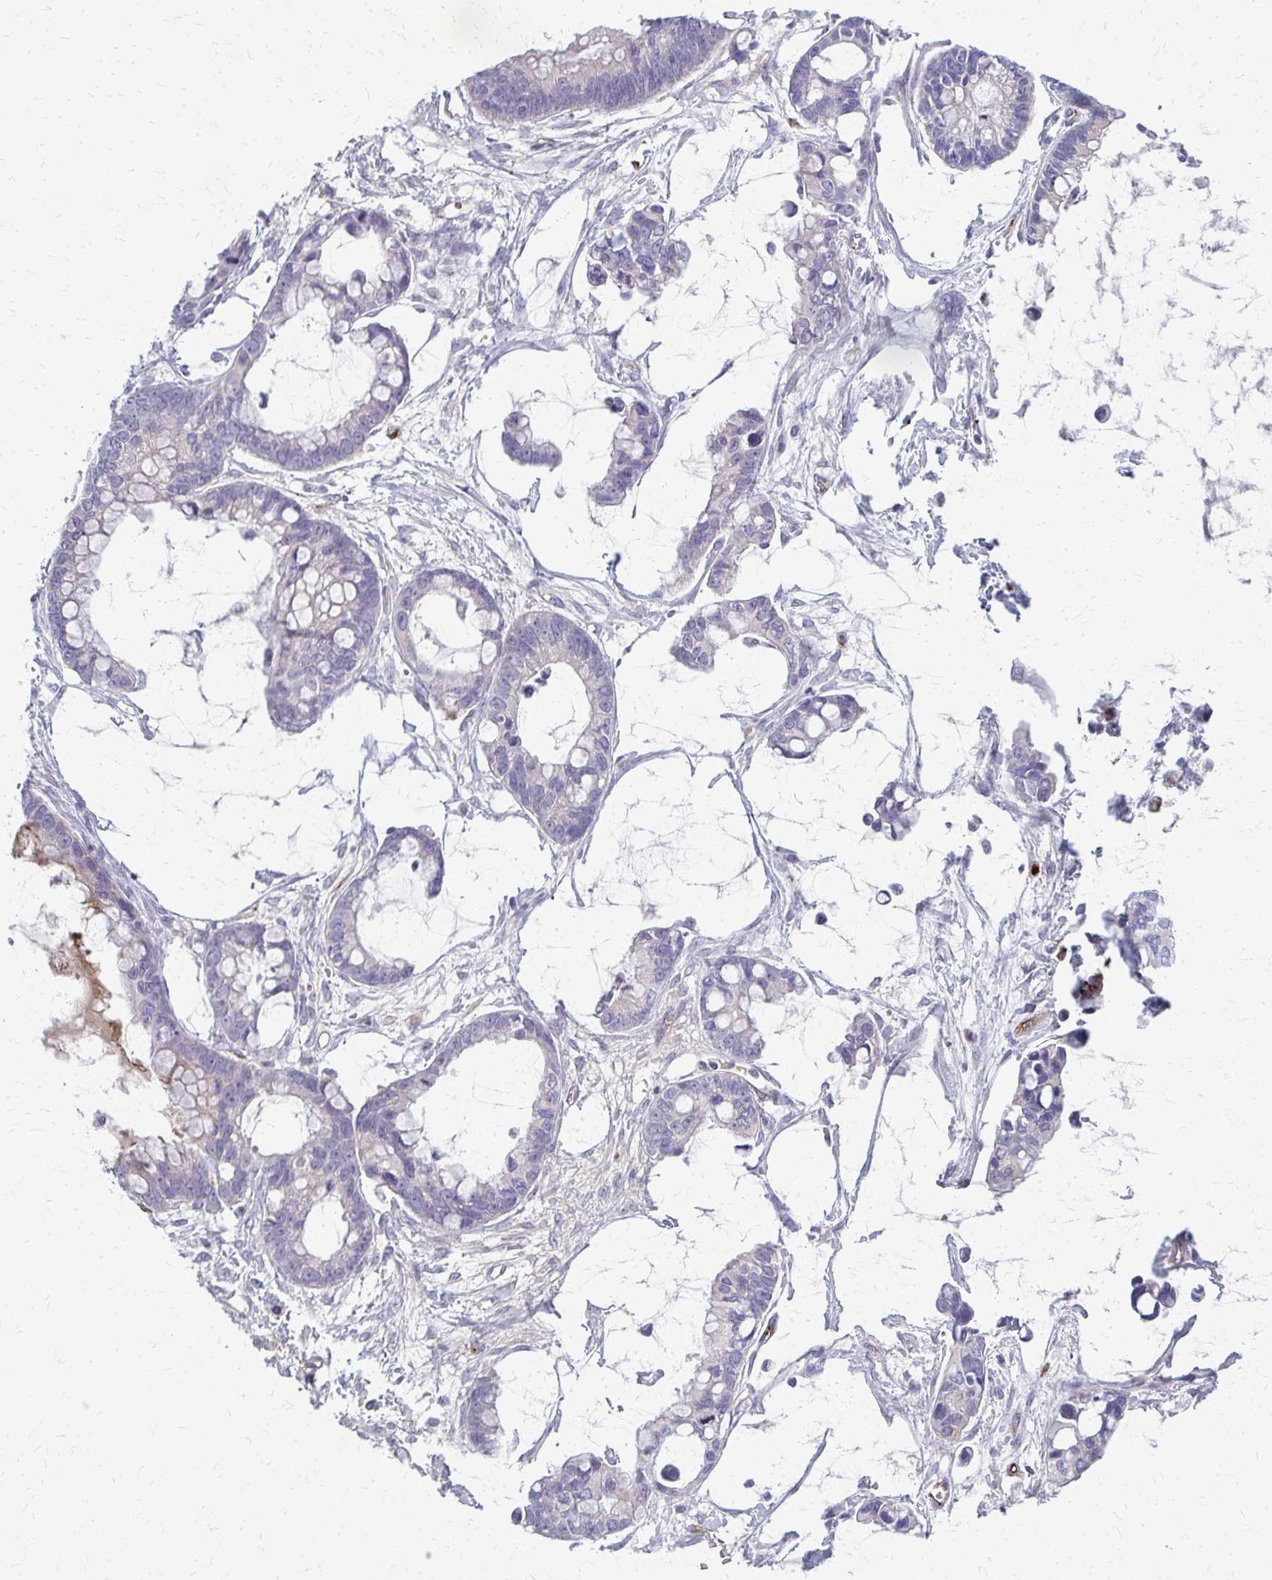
{"staining": {"intensity": "negative", "quantity": "none", "location": "none"}, "tissue": "ovarian cancer", "cell_type": "Tumor cells", "image_type": "cancer", "snomed": [{"axis": "morphology", "description": "Cystadenocarcinoma, mucinous, NOS"}, {"axis": "topography", "description": "Ovary"}], "caption": "A micrograph of mucinous cystadenocarcinoma (ovarian) stained for a protein shows no brown staining in tumor cells.", "gene": "ADIPOQ", "patient": {"sex": "female", "age": 63}}